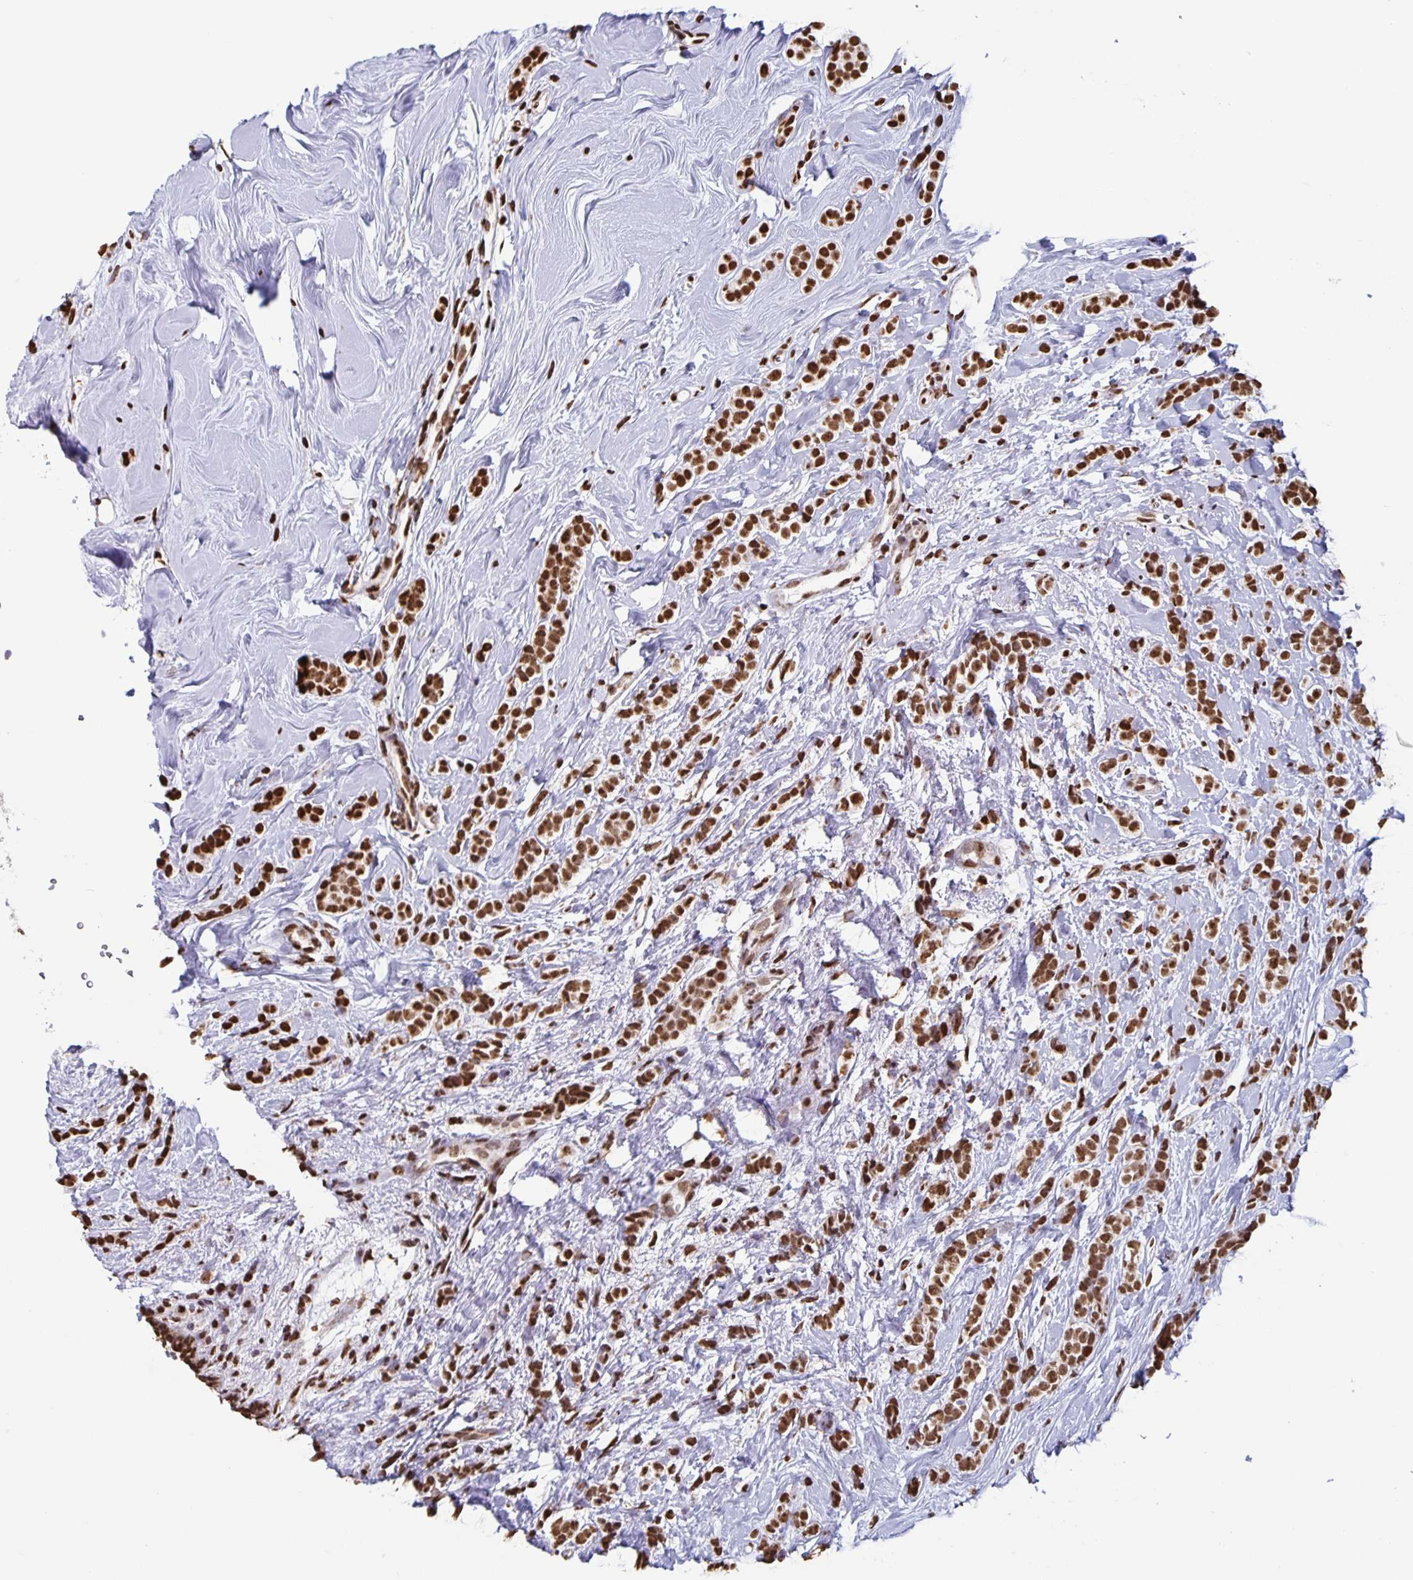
{"staining": {"intensity": "strong", "quantity": ">75%", "location": "nuclear"}, "tissue": "breast cancer", "cell_type": "Tumor cells", "image_type": "cancer", "snomed": [{"axis": "morphology", "description": "Lobular carcinoma"}, {"axis": "topography", "description": "Breast"}], "caption": "An immunohistochemistry (IHC) micrograph of neoplastic tissue is shown. Protein staining in brown shows strong nuclear positivity in breast cancer (lobular carcinoma) within tumor cells.", "gene": "DUT", "patient": {"sex": "female", "age": 49}}